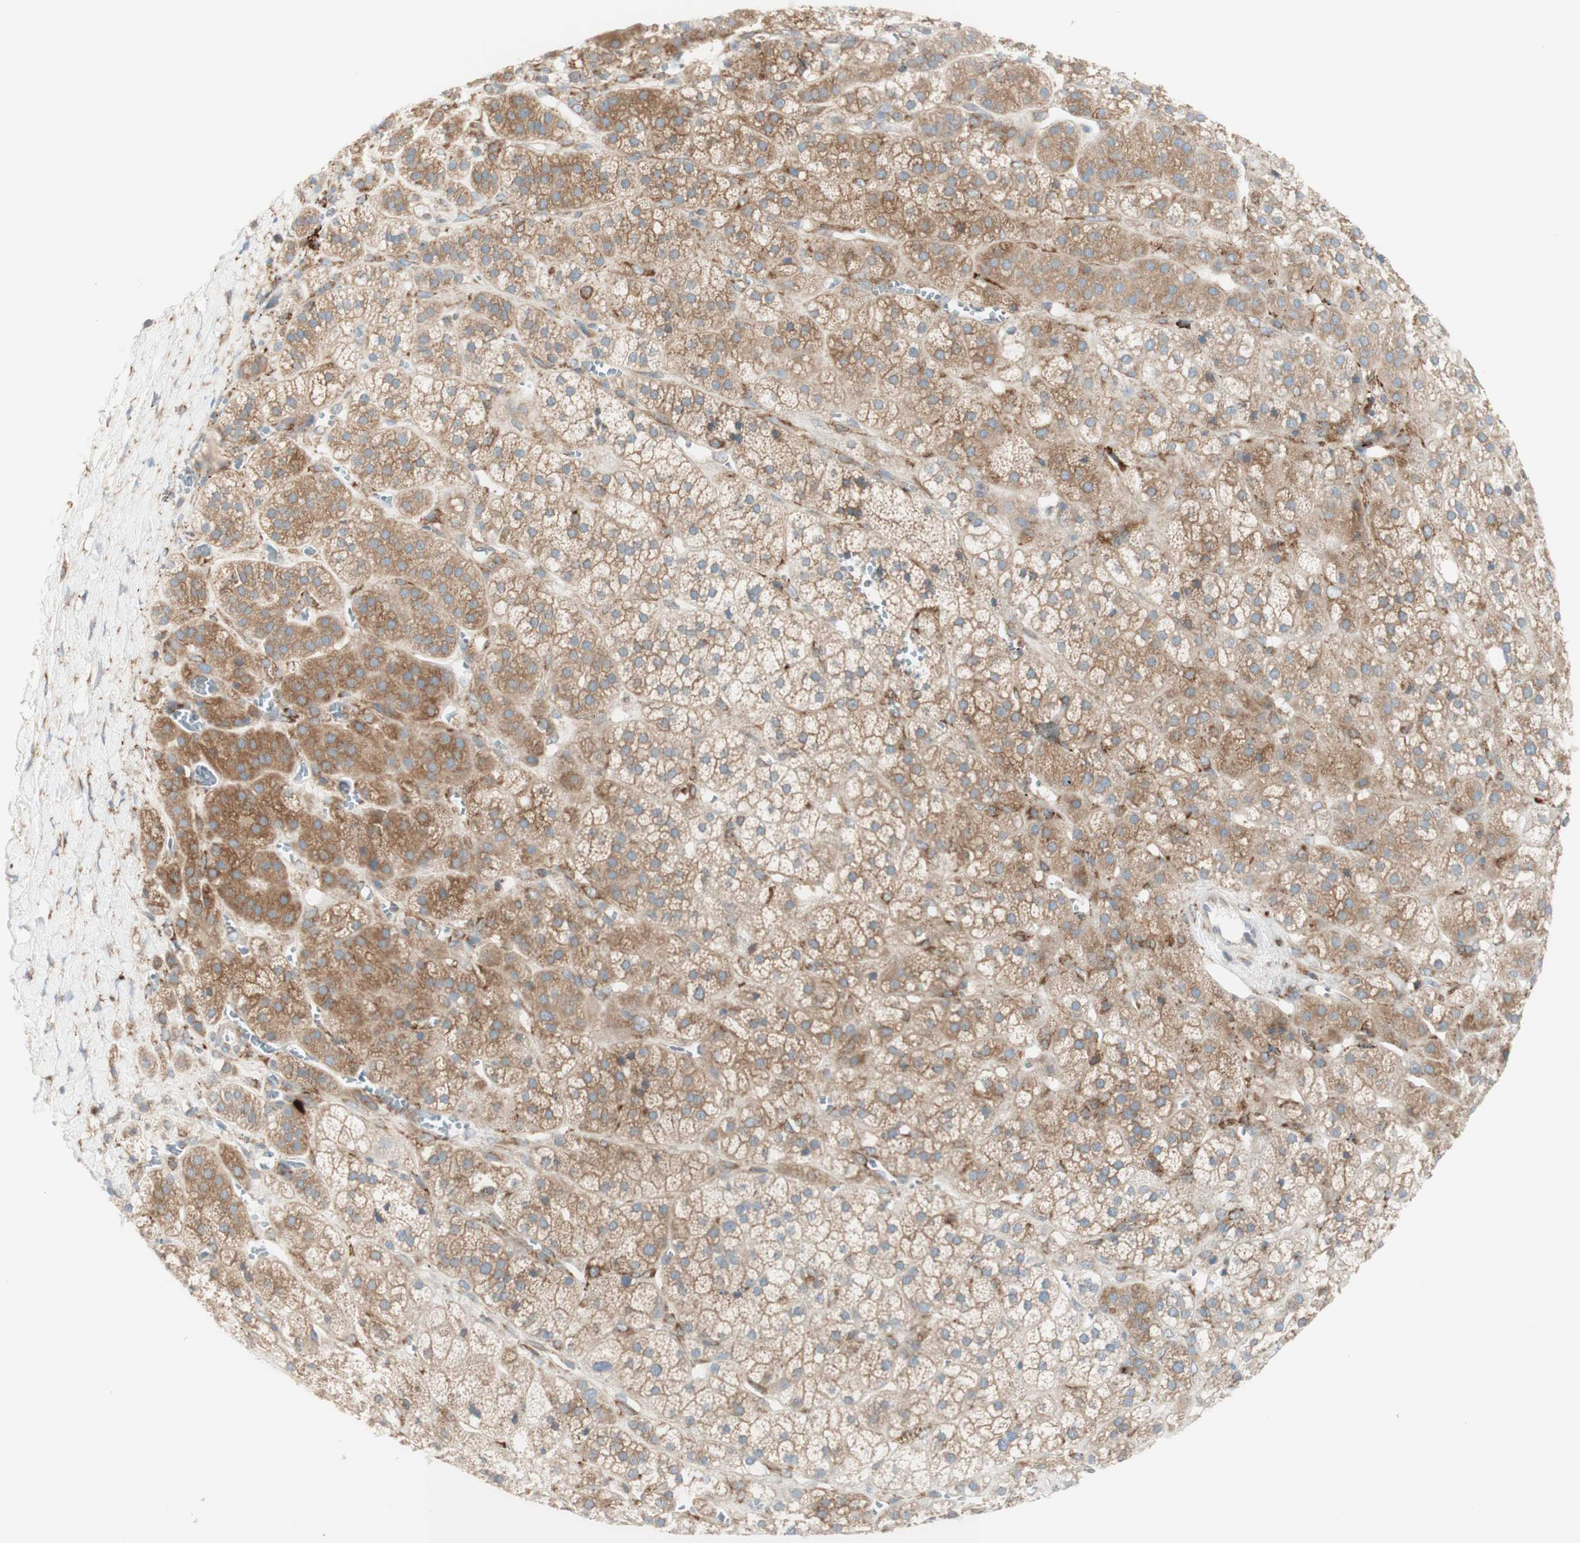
{"staining": {"intensity": "moderate", "quantity": ">75%", "location": "cytoplasmic/membranous"}, "tissue": "adrenal gland", "cell_type": "Glandular cells", "image_type": "normal", "snomed": [{"axis": "morphology", "description": "Normal tissue, NOS"}, {"axis": "topography", "description": "Adrenal gland"}], "caption": "Protein staining of unremarkable adrenal gland exhibits moderate cytoplasmic/membranous expression in approximately >75% of glandular cells. (Stains: DAB (3,3'-diaminobenzidine) in brown, nuclei in blue, Microscopy: brightfield microscopy at high magnification).", "gene": "MANF", "patient": {"sex": "male", "age": 56}}